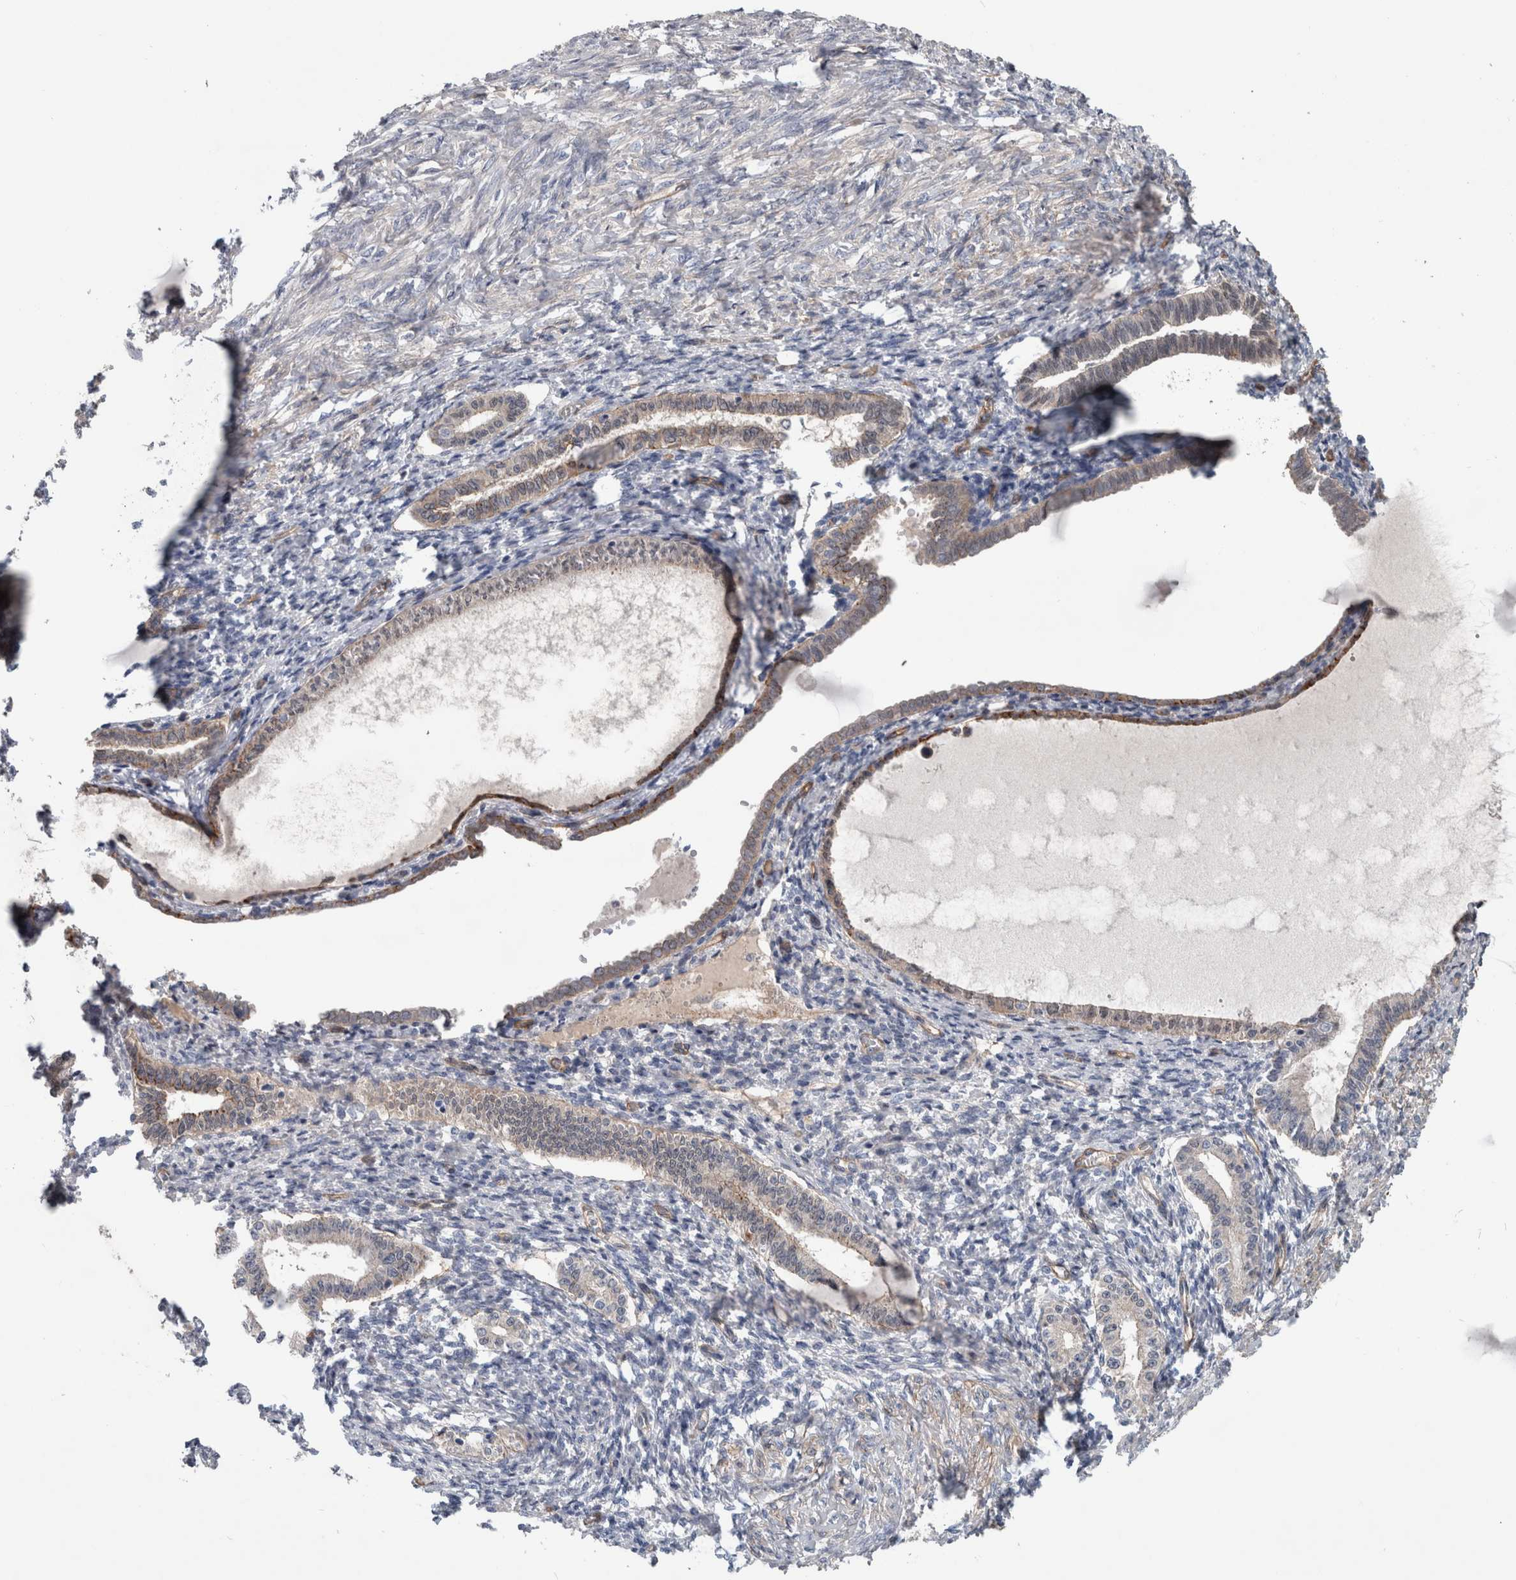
{"staining": {"intensity": "negative", "quantity": "none", "location": "none"}, "tissue": "endometrium", "cell_type": "Cells in endometrial stroma", "image_type": "normal", "snomed": [{"axis": "morphology", "description": "Normal tissue, NOS"}, {"axis": "topography", "description": "Endometrium"}], "caption": "This histopathology image is of unremarkable endometrium stained with immunohistochemistry (IHC) to label a protein in brown with the nuclei are counter-stained blue. There is no positivity in cells in endometrial stroma.", "gene": "BCAM", "patient": {"sex": "female", "age": 77}}